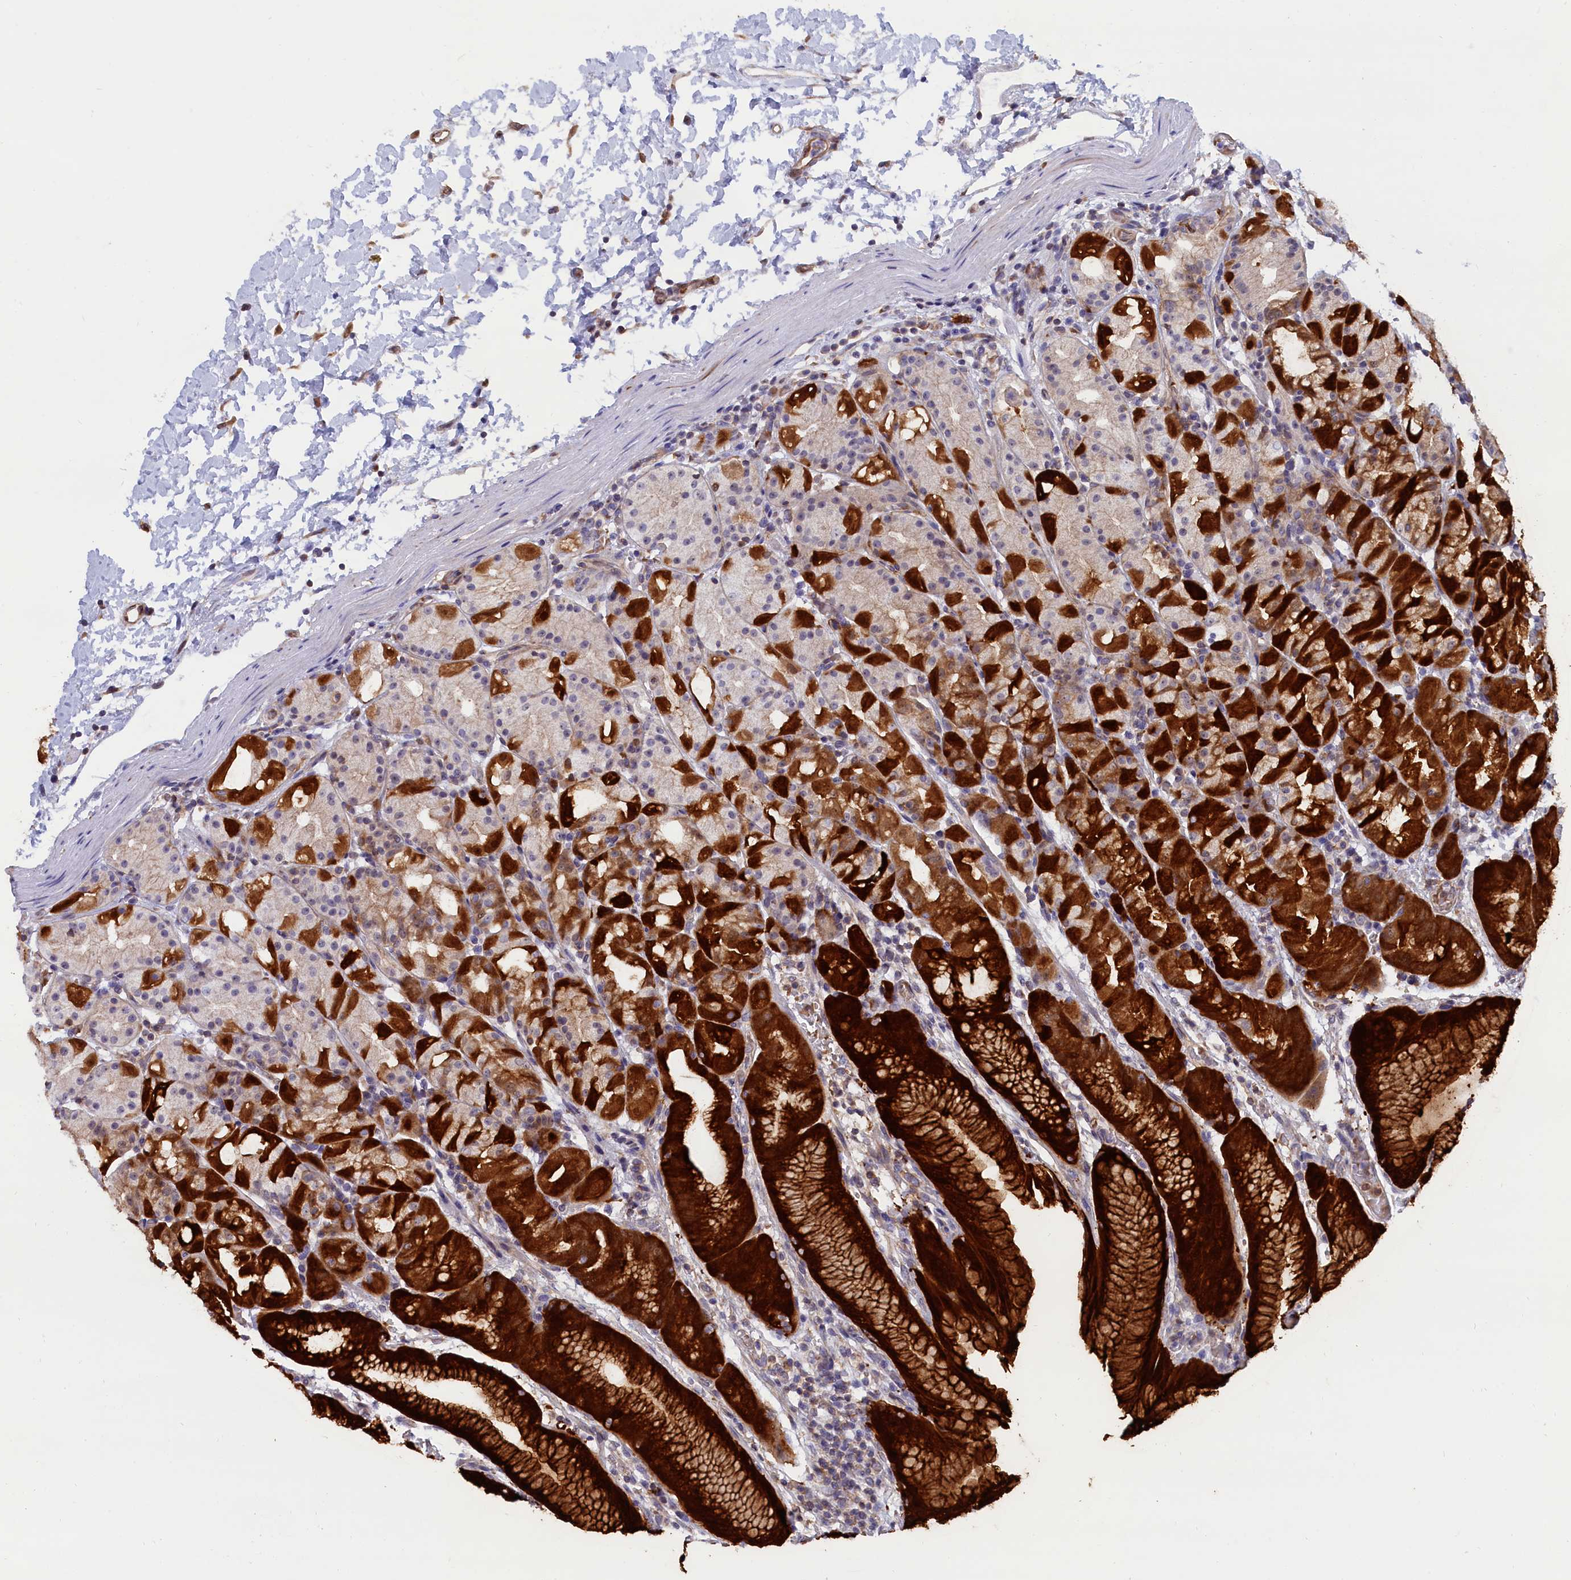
{"staining": {"intensity": "strong", "quantity": "25%-75%", "location": "cytoplasmic/membranous"}, "tissue": "stomach", "cell_type": "Glandular cells", "image_type": "normal", "snomed": [{"axis": "morphology", "description": "Normal tissue, NOS"}, {"axis": "topography", "description": "Stomach, upper"}], "caption": "Protein staining of unremarkable stomach exhibits strong cytoplasmic/membranous staining in about 25%-75% of glandular cells.", "gene": "ABCC12", "patient": {"sex": "male", "age": 48}}